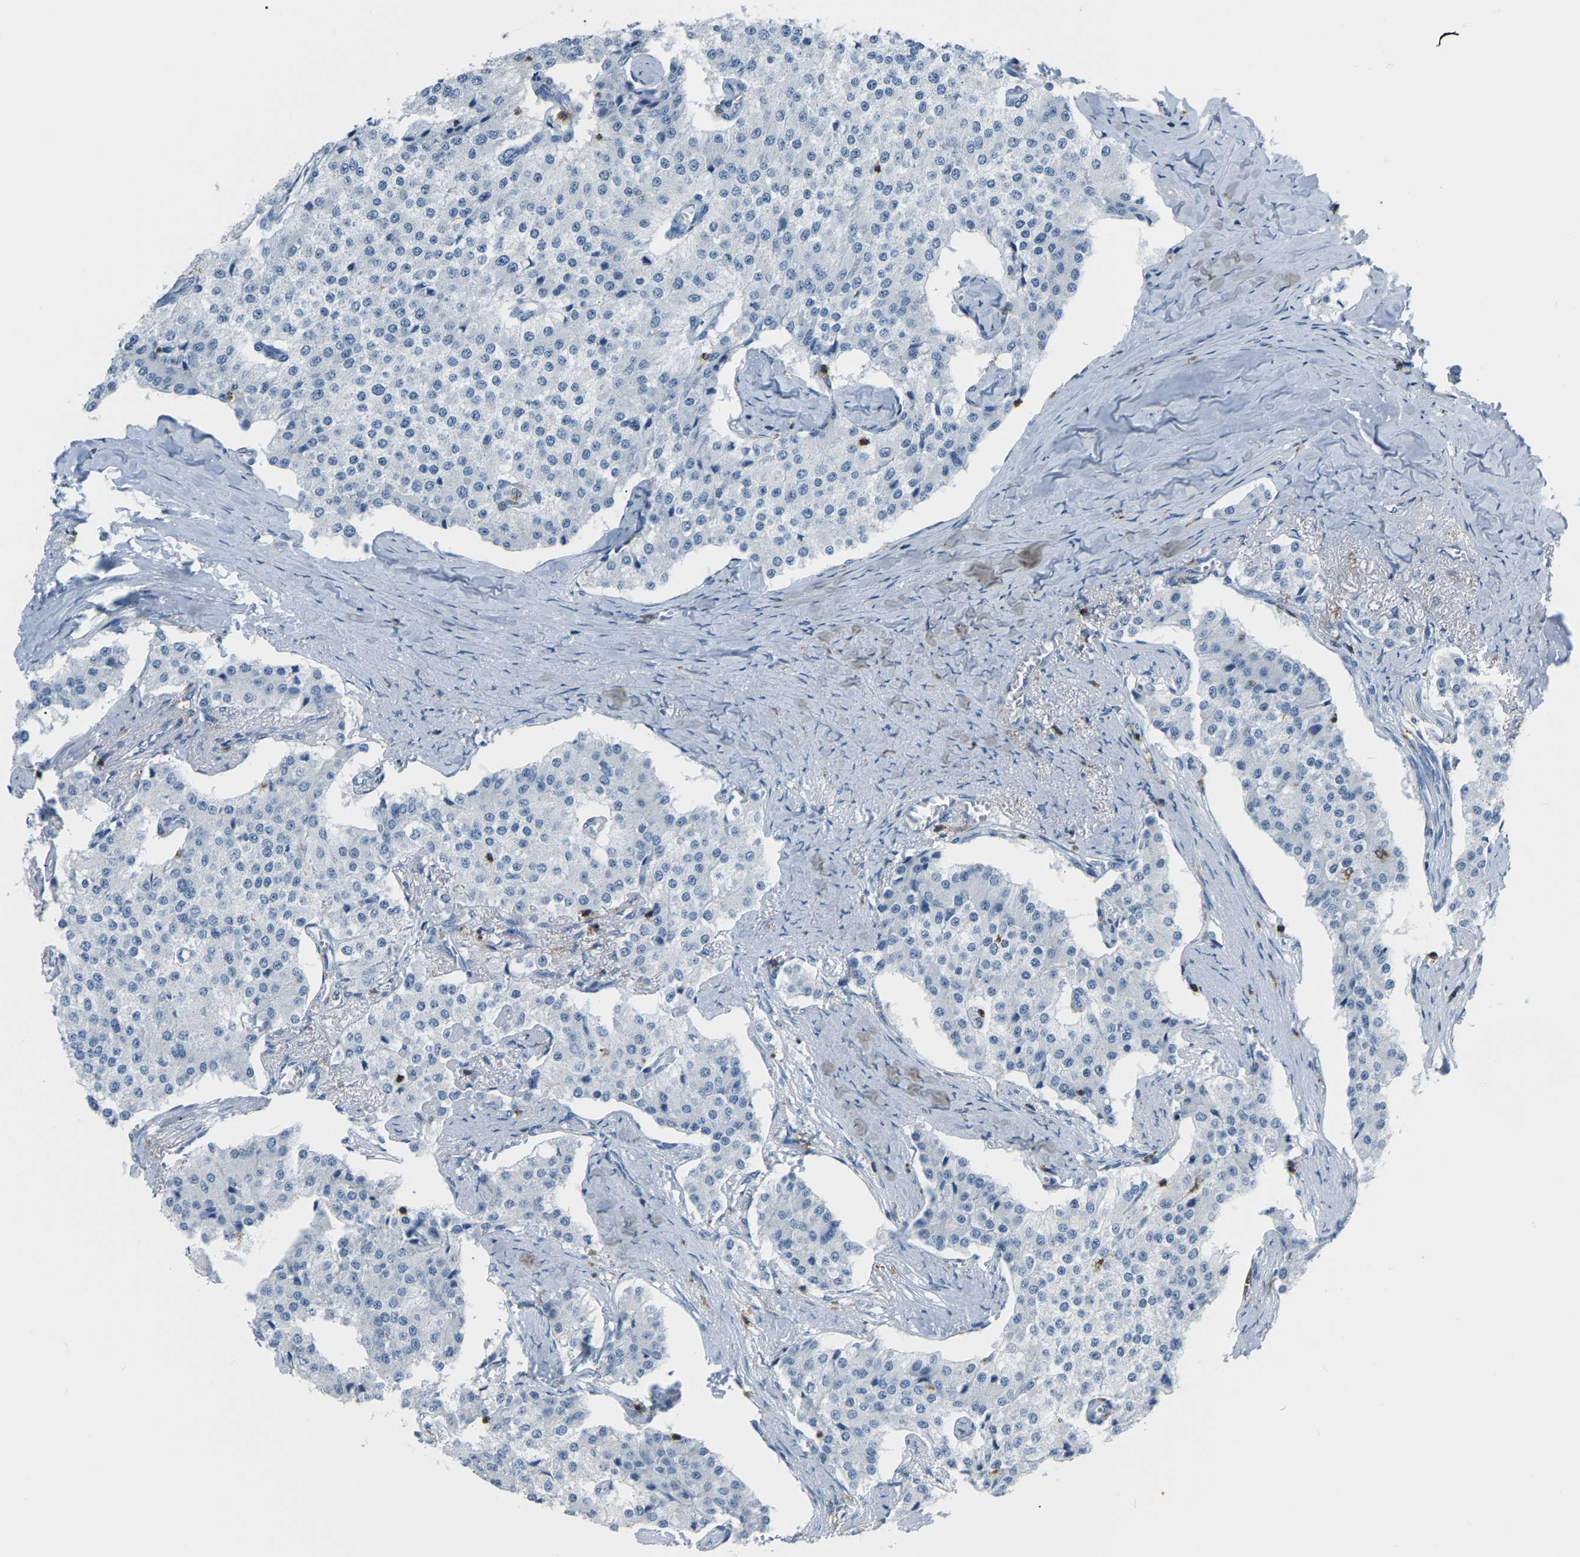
{"staining": {"intensity": "negative", "quantity": "none", "location": "none"}, "tissue": "carcinoid", "cell_type": "Tumor cells", "image_type": "cancer", "snomed": [{"axis": "morphology", "description": "Carcinoid, malignant, NOS"}, {"axis": "topography", "description": "Colon"}], "caption": "DAB (3,3'-diaminobenzidine) immunohistochemical staining of human malignant carcinoid displays no significant positivity in tumor cells.", "gene": "ARHGAP45", "patient": {"sex": "female", "age": 52}}